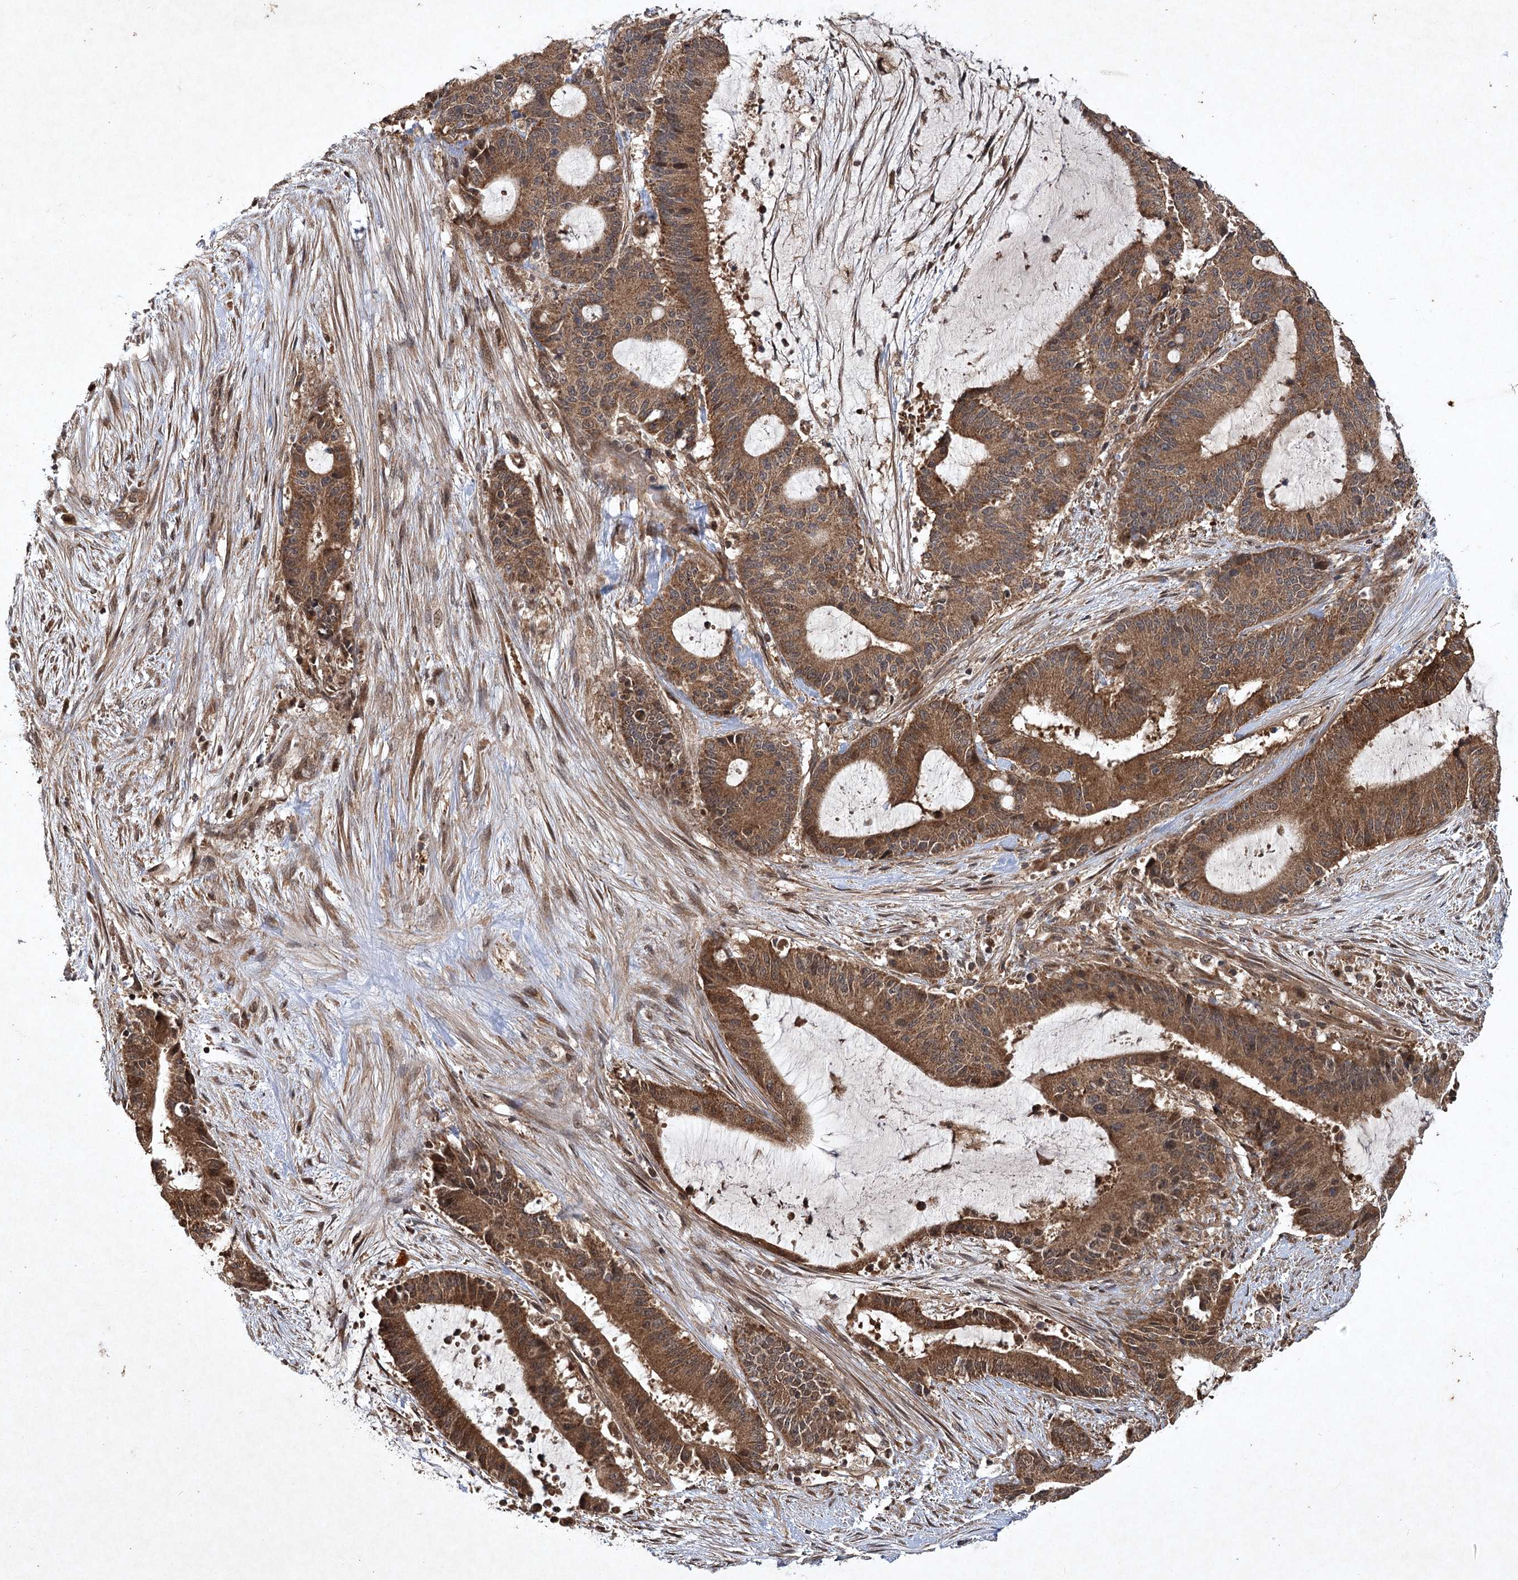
{"staining": {"intensity": "moderate", "quantity": ">75%", "location": "cytoplasmic/membranous"}, "tissue": "liver cancer", "cell_type": "Tumor cells", "image_type": "cancer", "snomed": [{"axis": "morphology", "description": "Normal tissue, NOS"}, {"axis": "morphology", "description": "Cholangiocarcinoma"}, {"axis": "topography", "description": "Liver"}, {"axis": "topography", "description": "Peripheral nerve tissue"}], "caption": "A high-resolution micrograph shows immunohistochemistry (IHC) staining of liver cancer, which exhibits moderate cytoplasmic/membranous expression in about >75% of tumor cells.", "gene": "INSIG2", "patient": {"sex": "female", "age": 73}}